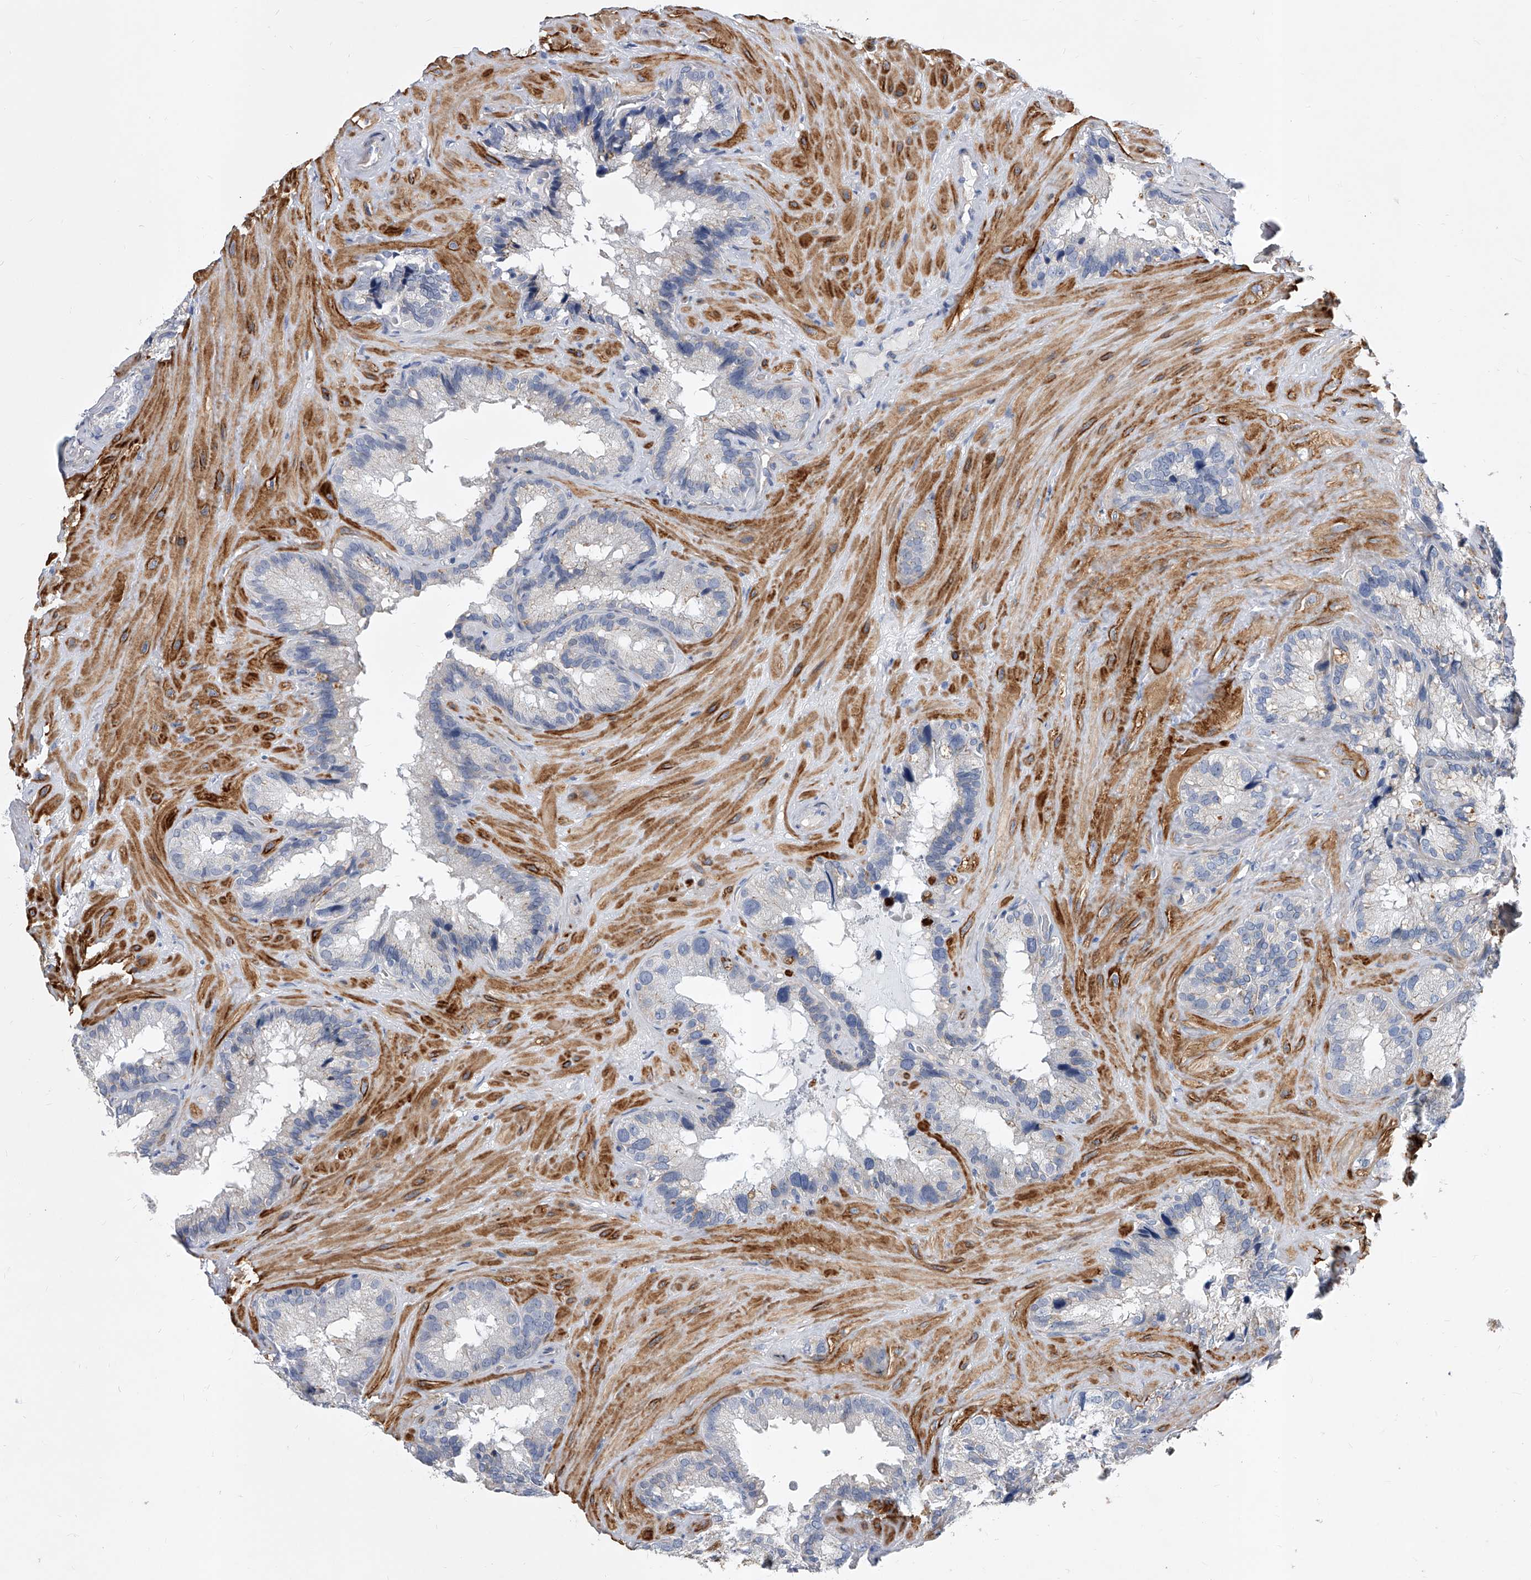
{"staining": {"intensity": "negative", "quantity": "none", "location": "none"}, "tissue": "seminal vesicle", "cell_type": "Glandular cells", "image_type": "normal", "snomed": [{"axis": "morphology", "description": "Normal tissue, NOS"}, {"axis": "topography", "description": "Prostate"}, {"axis": "topography", "description": "Seminal veicle"}], "caption": "DAB immunohistochemical staining of normal human seminal vesicle displays no significant staining in glandular cells. Nuclei are stained in blue.", "gene": "ENSG00000250424", "patient": {"sex": "male", "age": 68}}